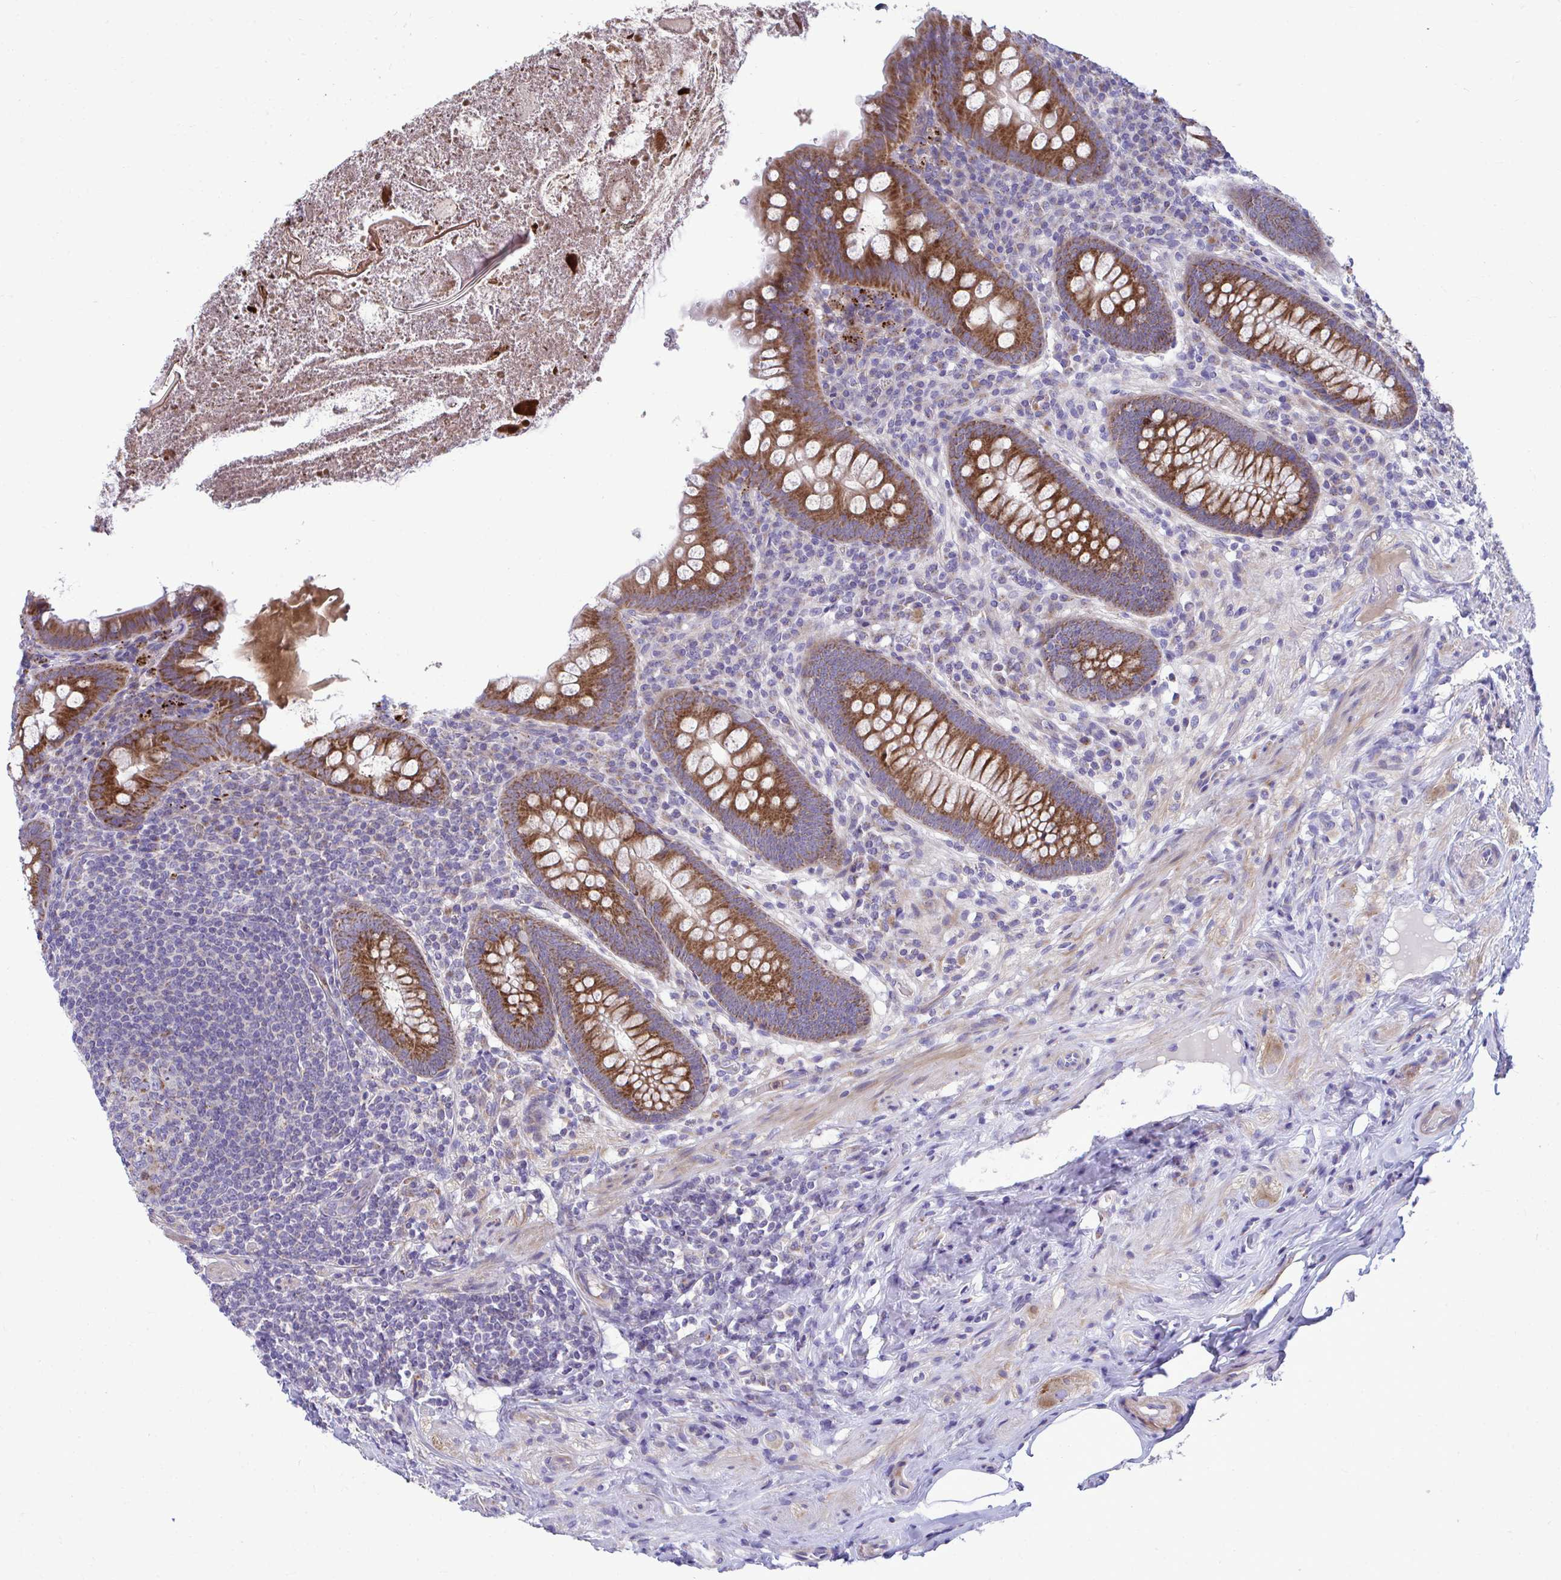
{"staining": {"intensity": "strong", "quantity": ">75%", "location": "cytoplasmic/membranous"}, "tissue": "appendix", "cell_type": "Glandular cells", "image_type": "normal", "snomed": [{"axis": "morphology", "description": "Normal tissue, NOS"}, {"axis": "topography", "description": "Appendix"}], "caption": "Protein expression analysis of benign appendix displays strong cytoplasmic/membranous positivity in approximately >75% of glandular cells. (DAB IHC, brown staining for protein, blue staining for nuclei).", "gene": "MRPS16", "patient": {"sex": "male", "age": 71}}